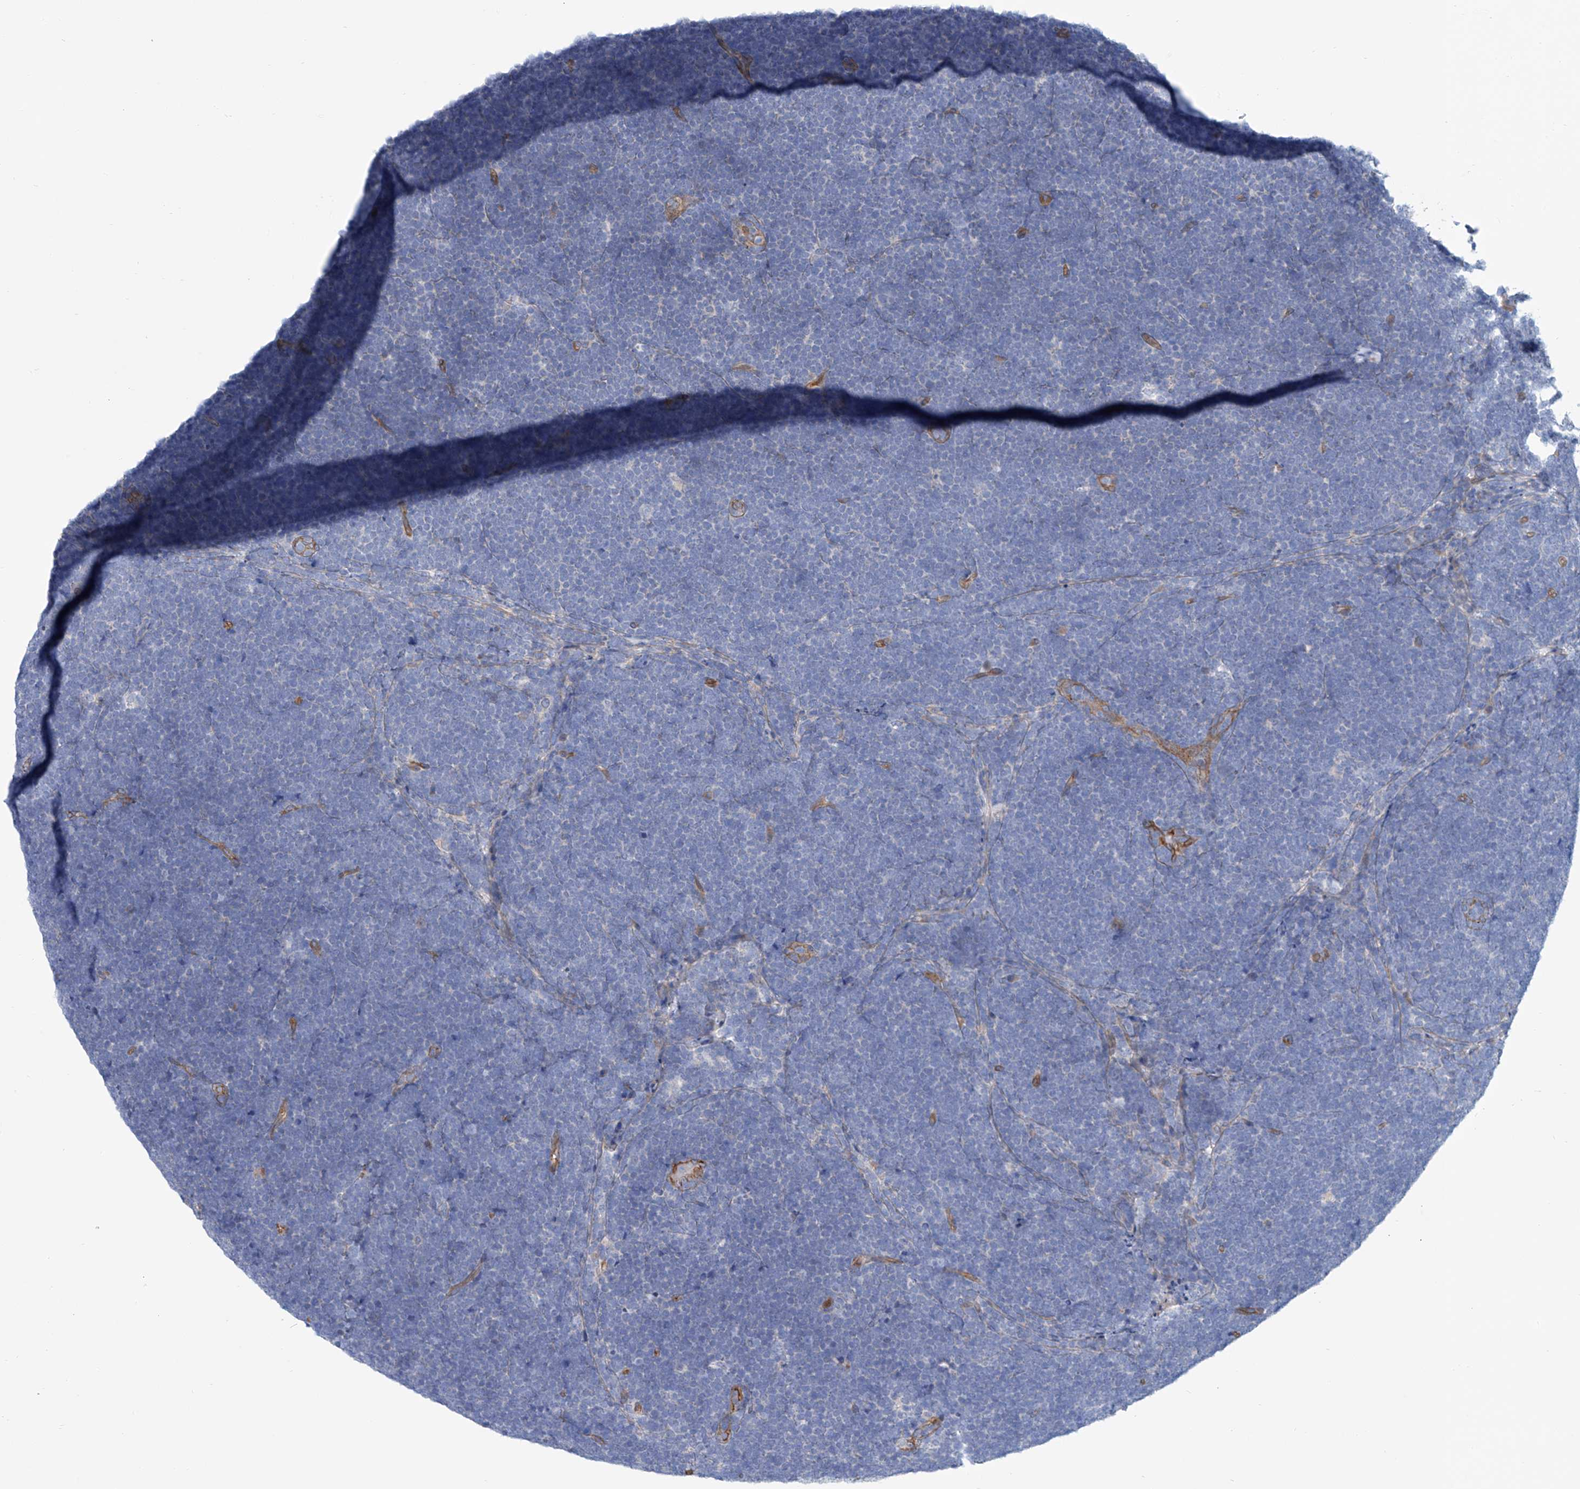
{"staining": {"intensity": "negative", "quantity": "none", "location": "none"}, "tissue": "lymphoma", "cell_type": "Tumor cells", "image_type": "cancer", "snomed": [{"axis": "morphology", "description": "Malignant lymphoma, non-Hodgkin's type, High grade"}, {"axis": "topography", "description": "Lymph node"}], "caption": "Human lymphoma stained for a protein using IHC reveals no positivity in tumor cells.", "gene": "TNN", "patient": {"sex": "male", "age": 13}}